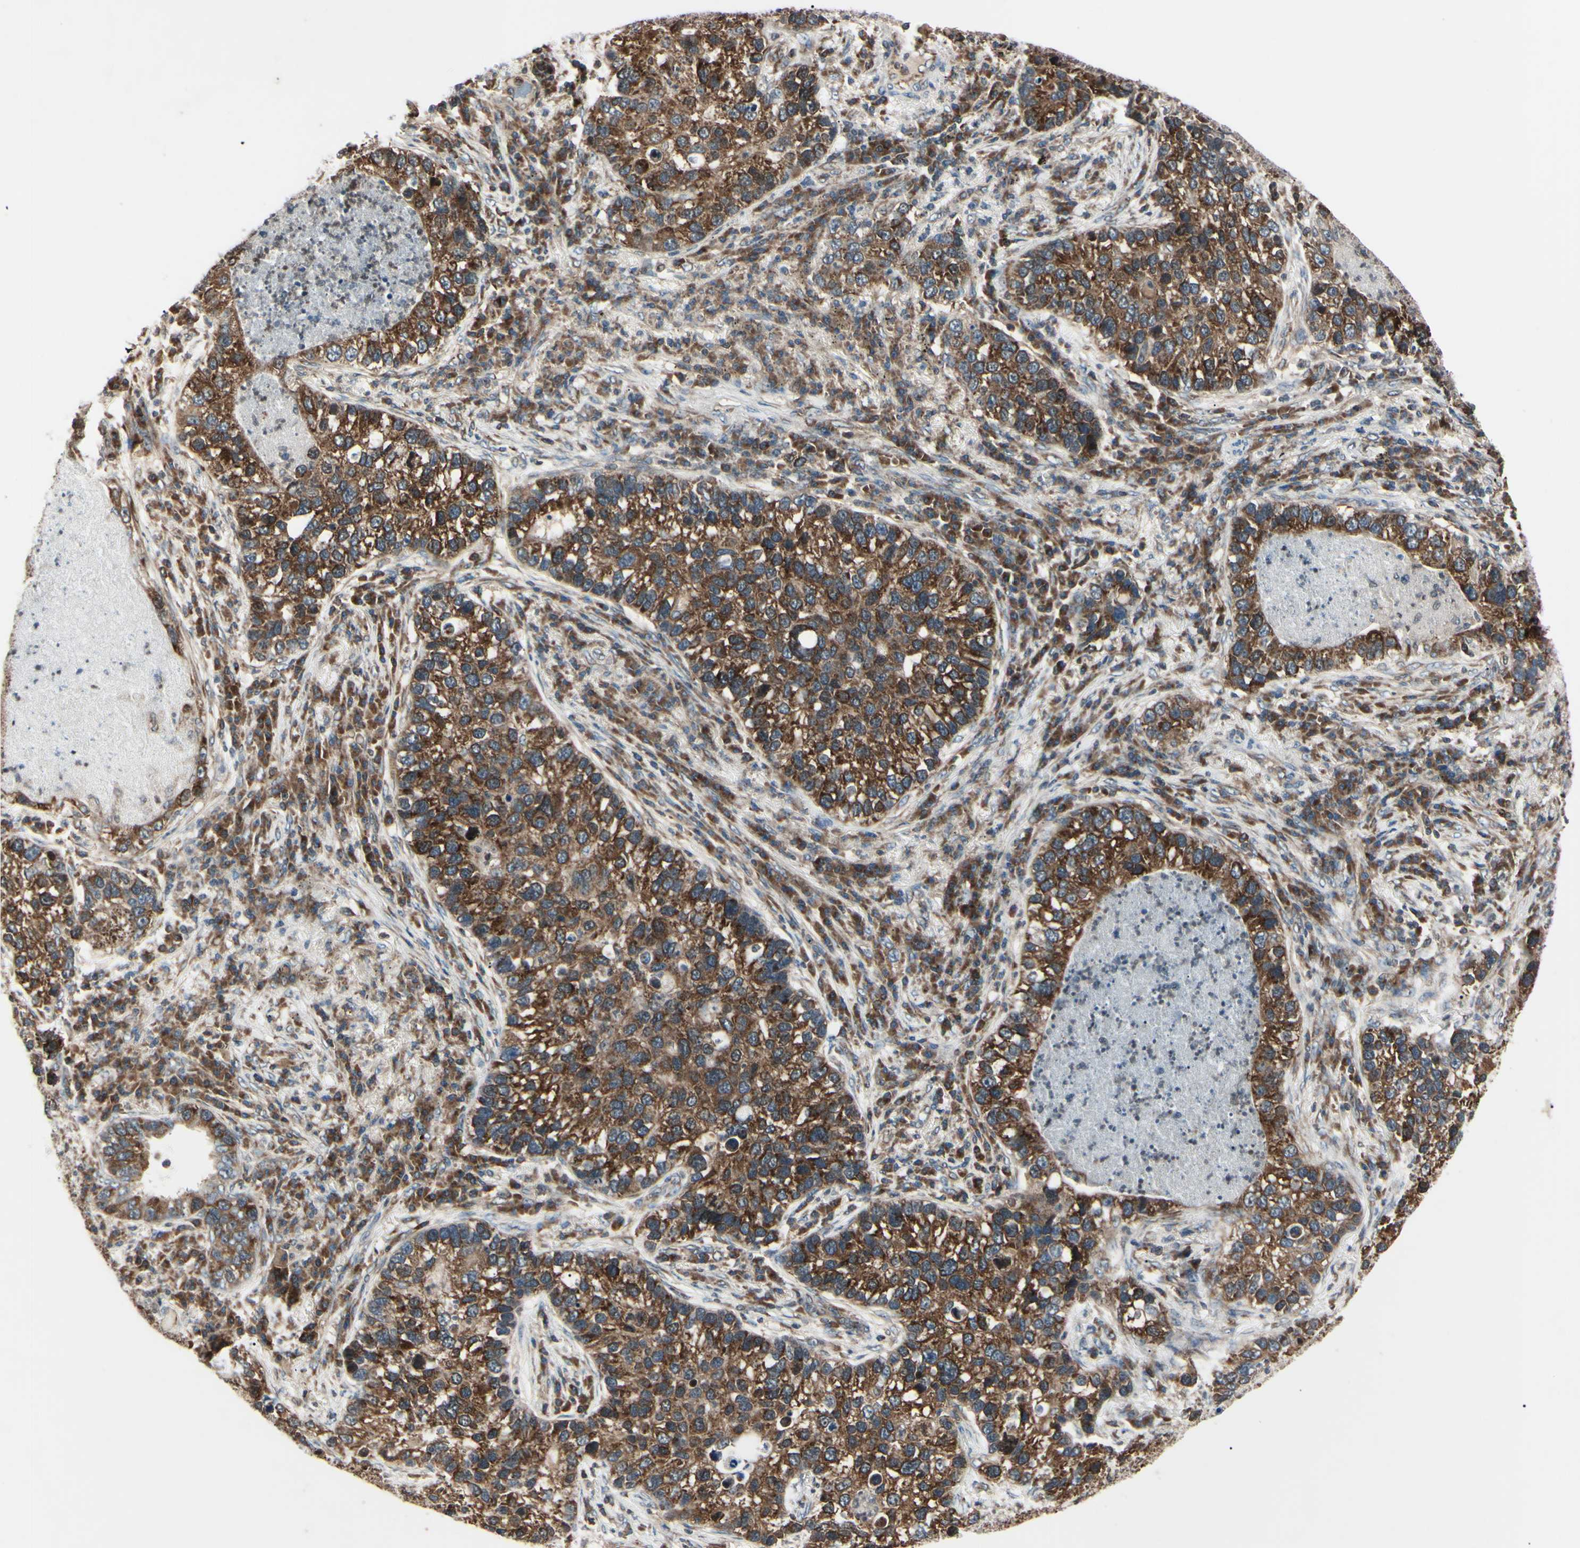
{"staining": {"intensity": "strong", "quantity": ">75%", "location": "cytoplasmic/membranous"}, "tissue": "lung cancer", "cell_type": "Tumor cells", "image_type": "cancer", "snomed": [{"axis": "morphology", "description": "Normal tissue, NOS"}, {"axis": "morphology", "description": "Adenocarcinoma, NOS"}, {"axis": "topography", "description": "Bronchus"}, {"axis": "topography", "description": "Lung"}], "caption": "This is a photomicrograph of IHC staining of adenocarcinoma (lung), which shows strong expression in the cytoplasmic/membranous of tumor cells.", "gene": "MAPRE1", "patient": {"sex": "male", "age": 54}}